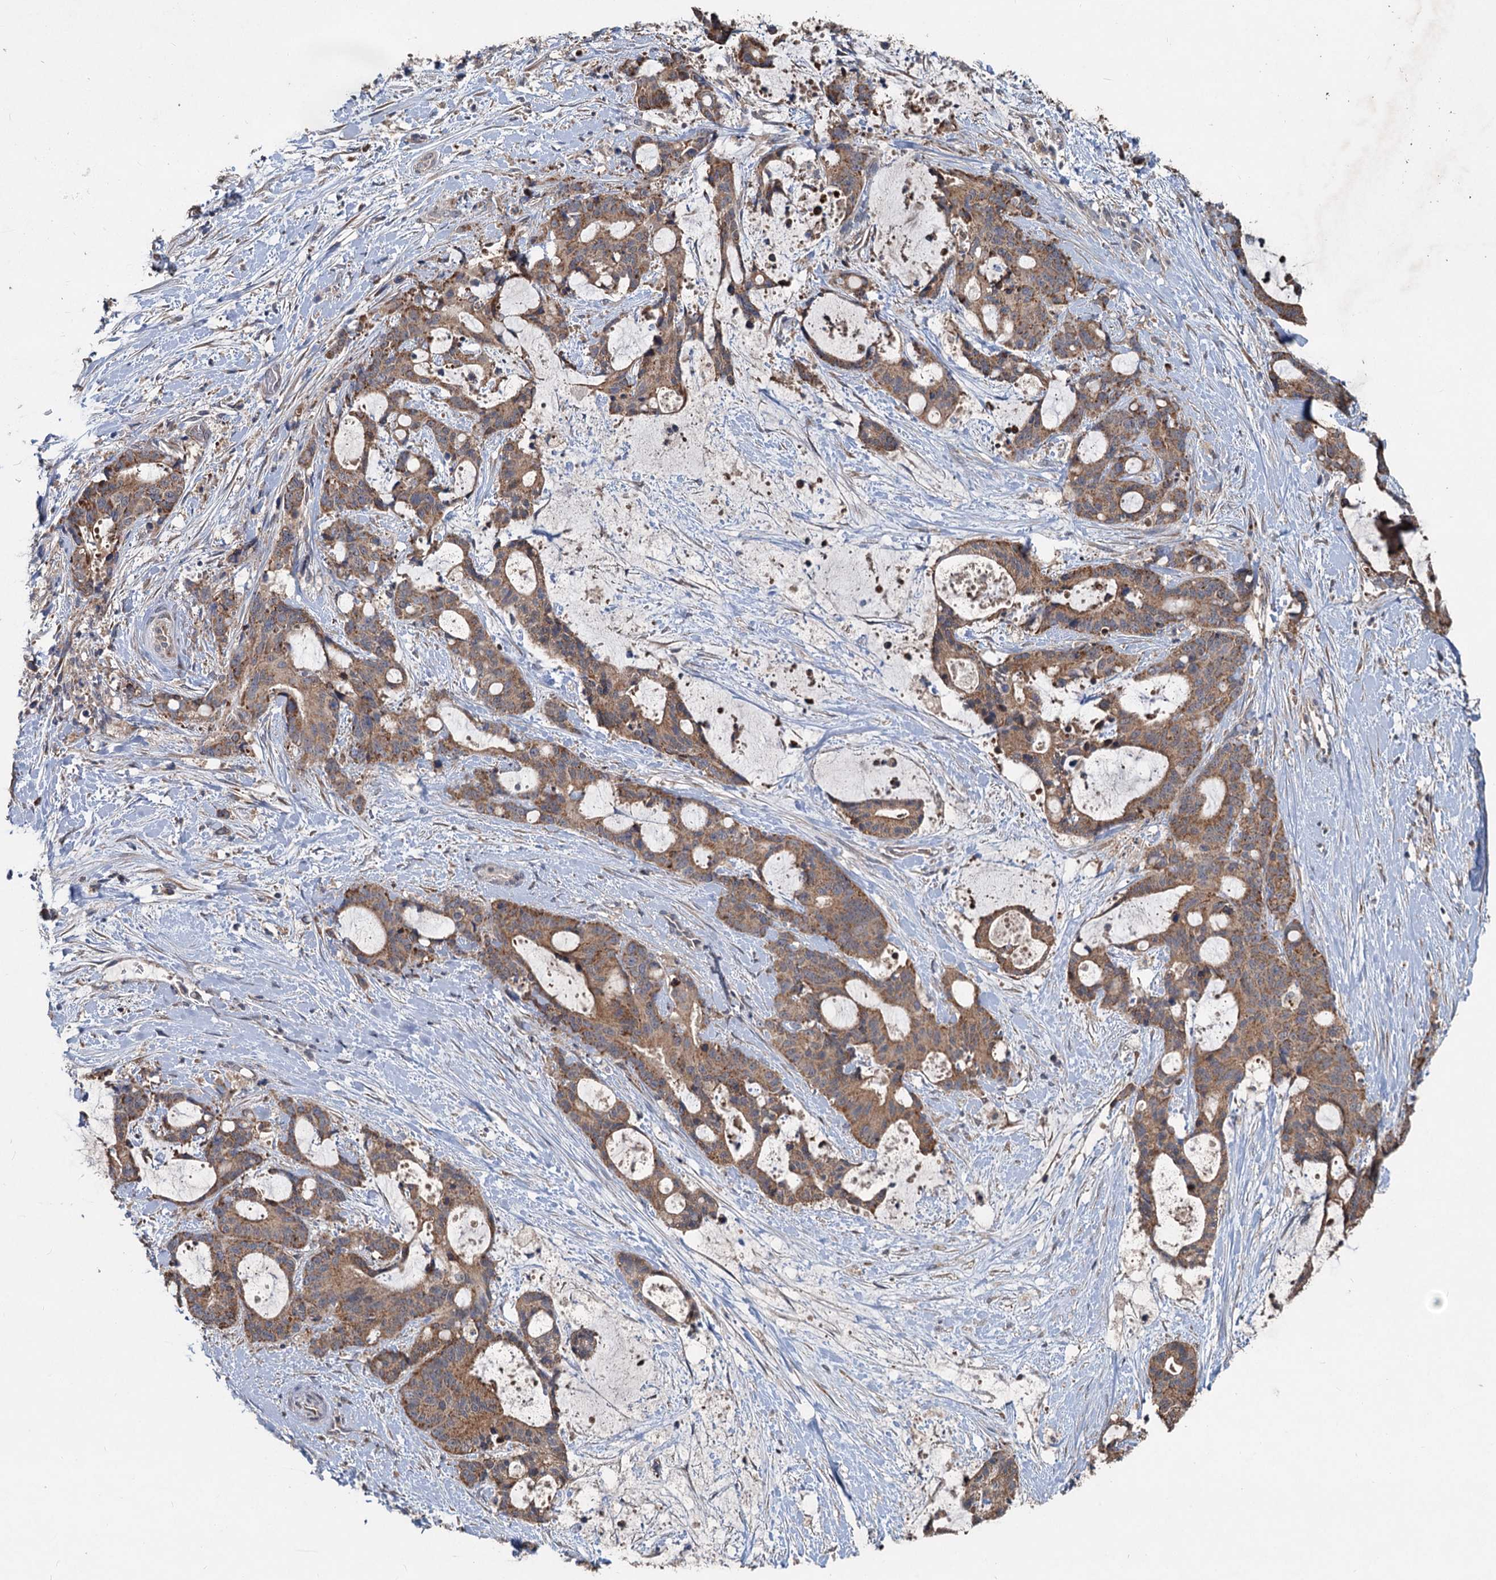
{"staining": {"intensity": "moderate", "quantity": ">75%", "location": "cytoplasmic/membranous"}, "tissue": "liver cancer", "cell_type": "Tumor cells", "image_type": "cancer", "snomed": [{"axis": "morphology", "description": "Normal tissue, NOS"}, {"axis": "morphology", "description": "Cholangiocarcinoma"}, {"axis": "topography", "description": "Liver"}, {"axis": "topography", "description": "Peripheral nerve tissue"}], "caption": "Human liver cancer (cholangiocarcinoma) stained with a protein marker exhibits moderate staining in tumor cells.", "gene": "OTUB1", "patient": {"sex": "female", "age": 73}}